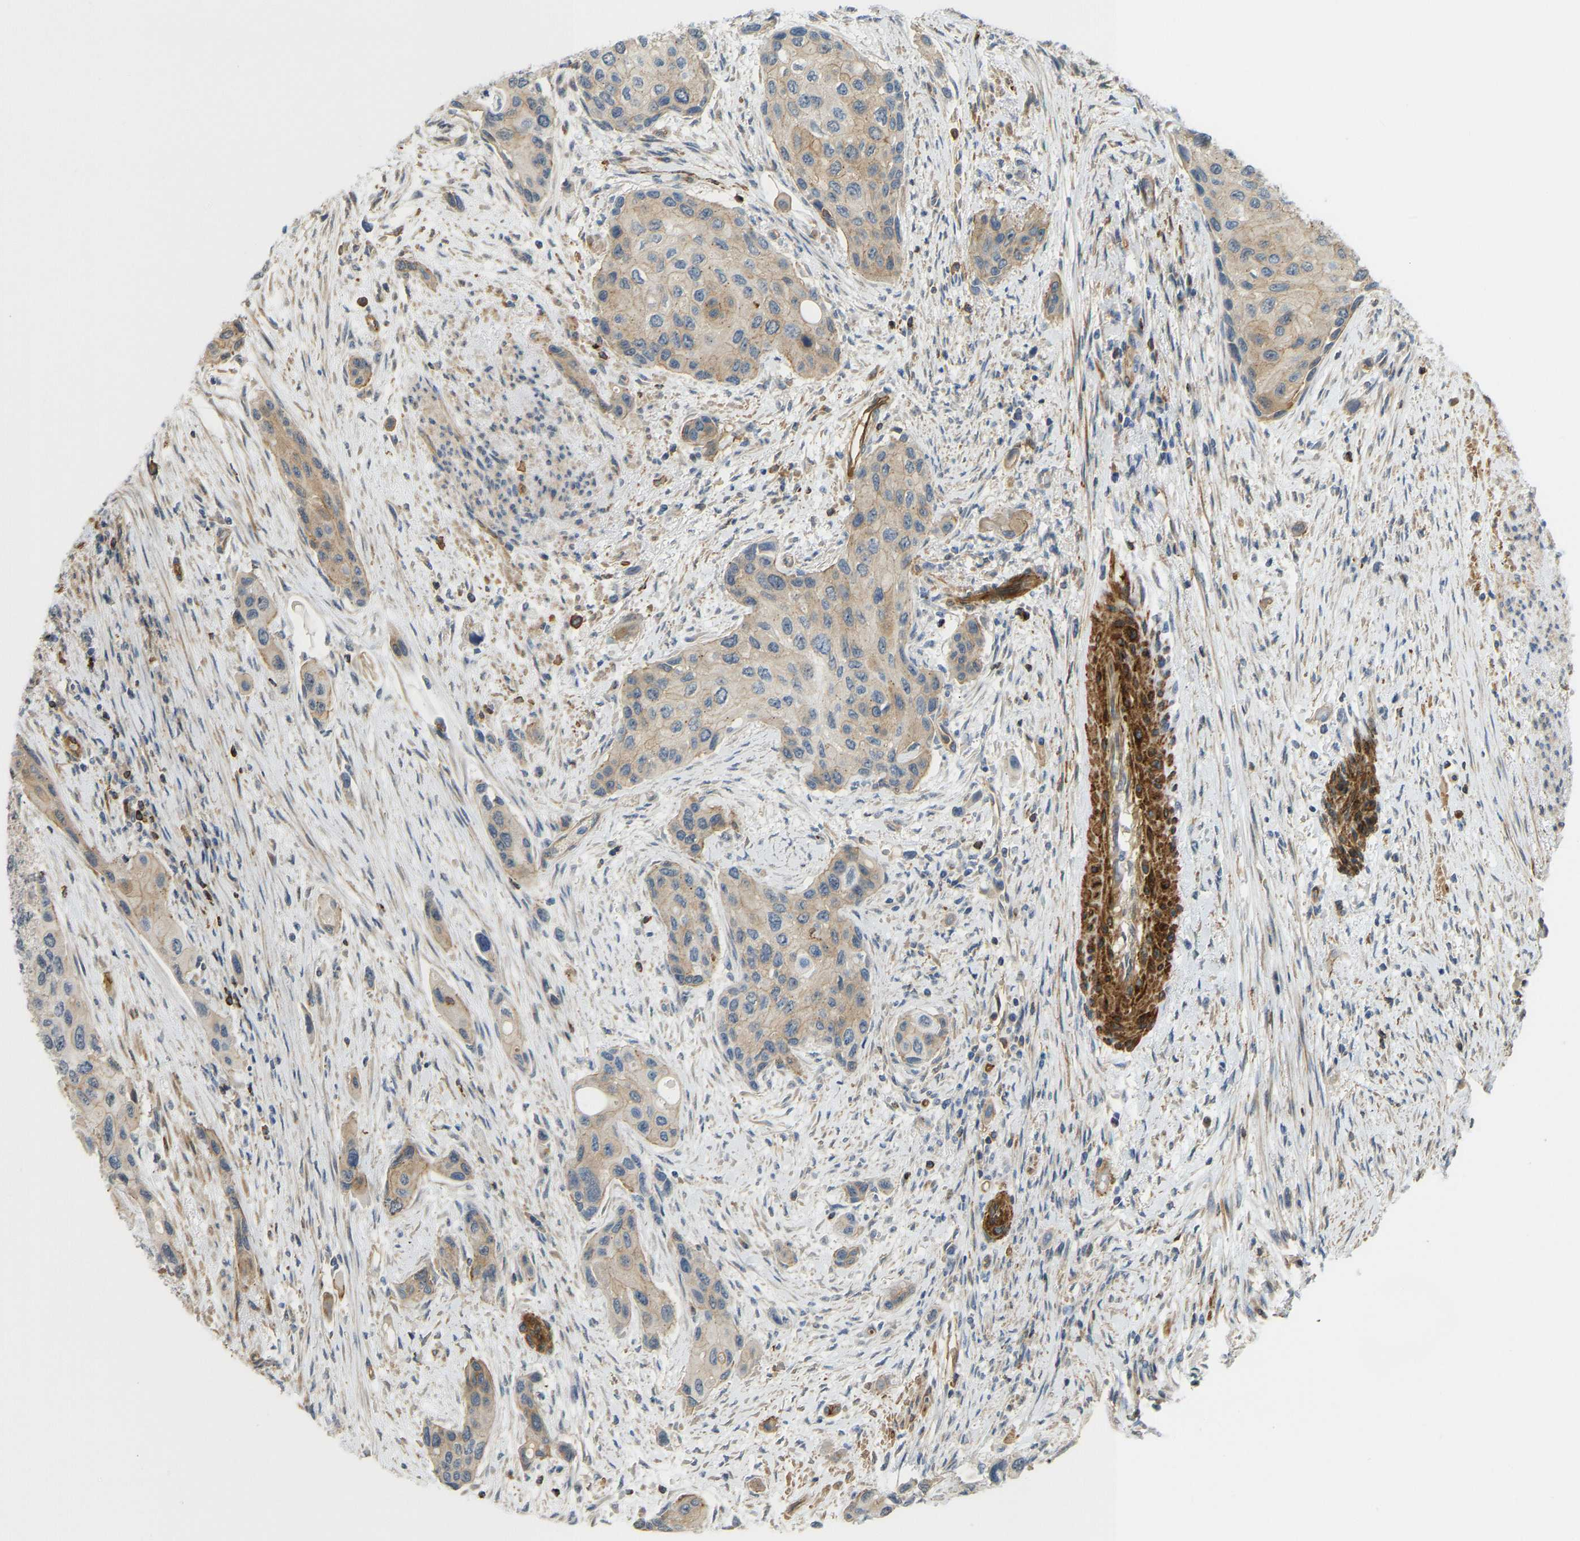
{"staining": {"intensity": "moderate", "quantity": ">75%", "location": "cytoplasmic/membranous"}, "tissue": "urothelial cancer", "cell_type": "Tumor cells", "image_type": "cancer", "snomed": [{"axis": "morphology", "description": "Urothelial carcinoma, High grade"}, {"axis": "topography", "description": "Urinary bladder"}], "caption": "About >75% of tumor cells in high-grade urothelial carcinoma demonstrate moderate cytoplasmic/membranous protein positivity as visualized by brown immunohistochemical staining.", "gene": "KIAA1671", "patient": {"sex": "female", "age": 56}}